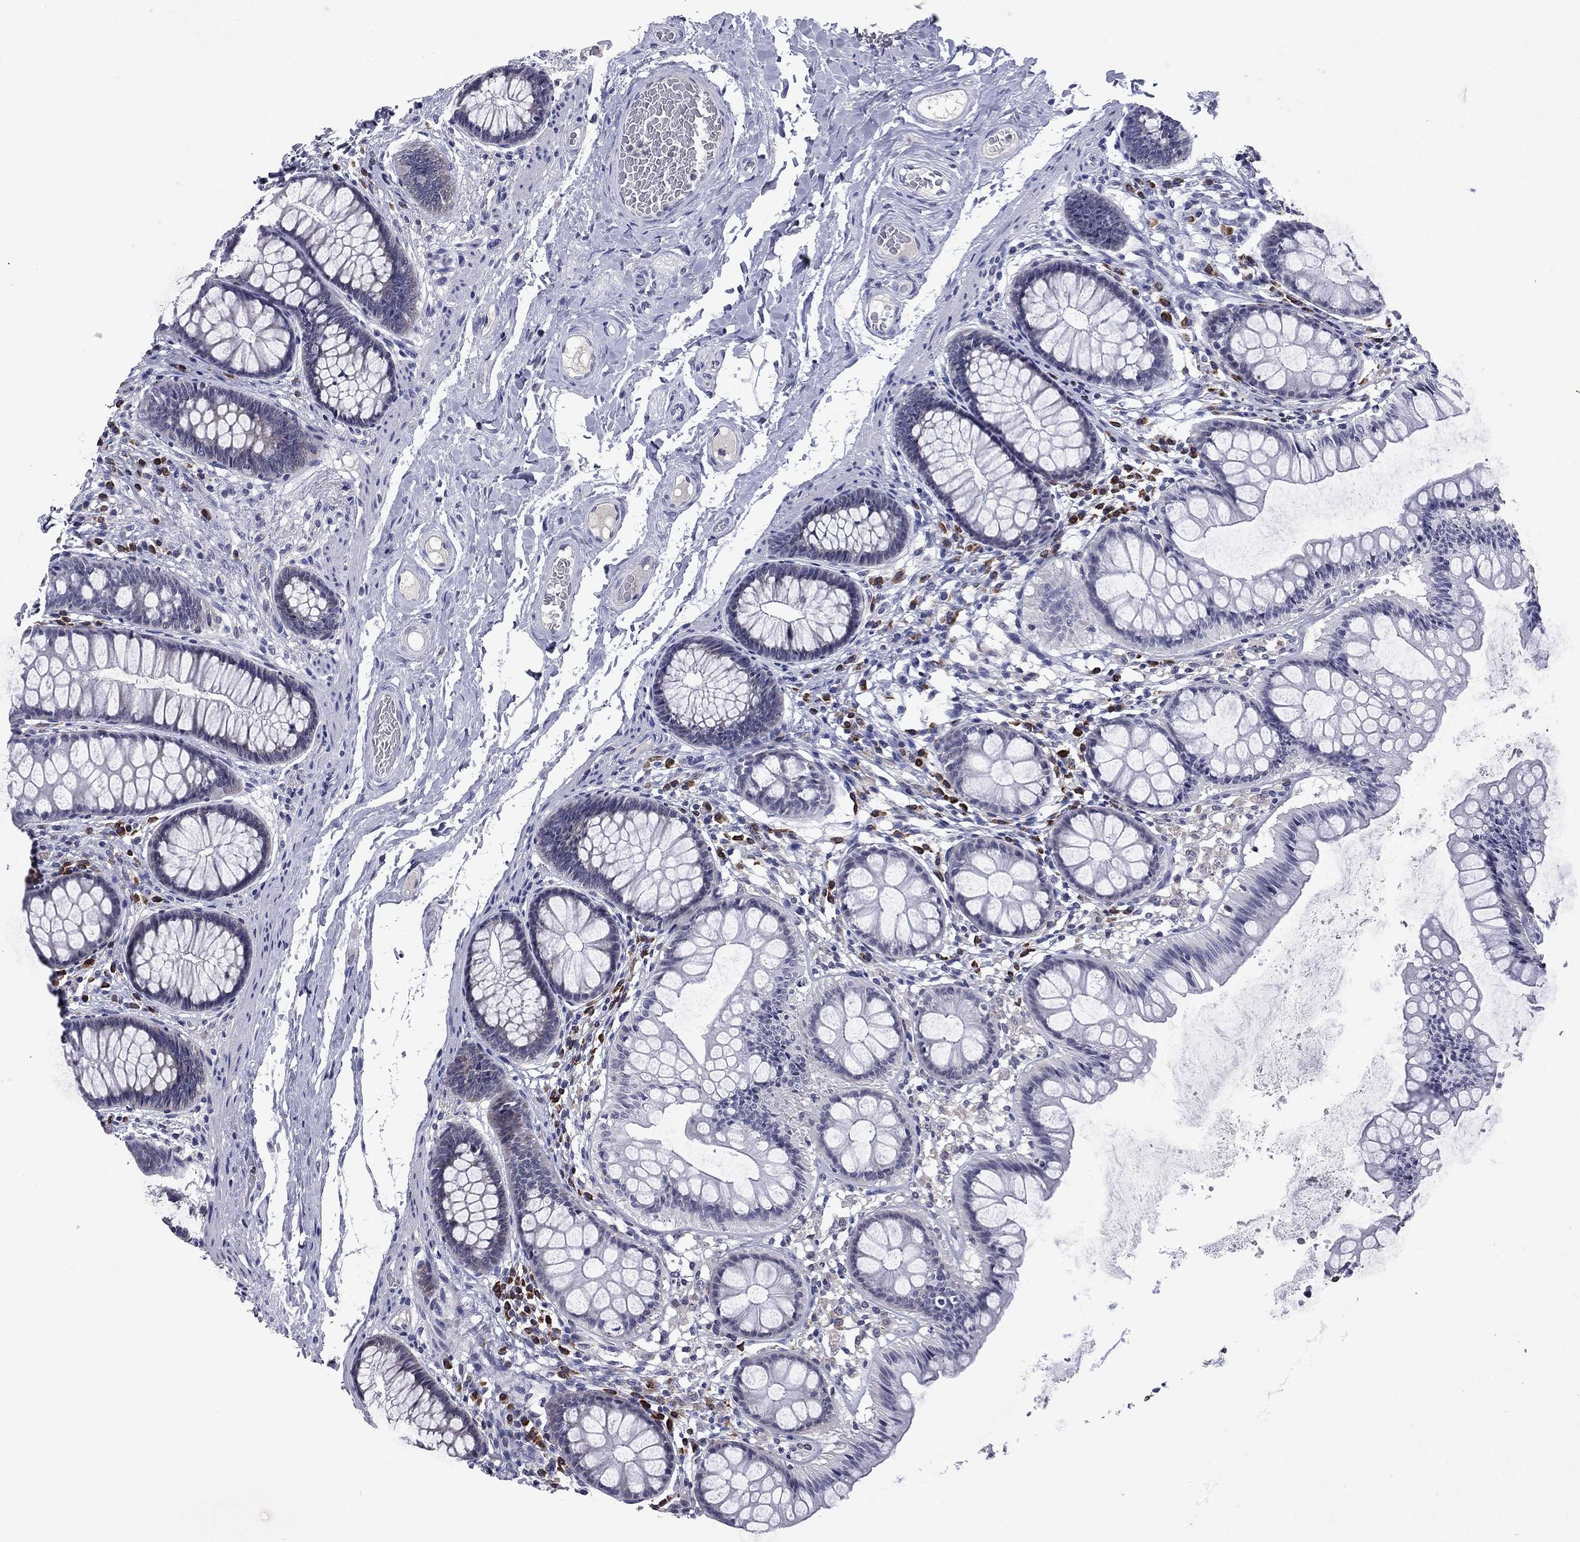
{"staining": {"intensity": "negative", "quantity": "none", "location": "none"}, "tissue": "colon", "cell_type": "Endothelial cells", "image_type": "normal", "snomed": [{"axis": "morphology", "description": "Normal tissue, NOS"}, {"axis": "topography", "description": "Colon"}], "caption": "A high-resolution histopathology image shows immunohistochemistry (IHC) staining of normal colon, which demonstrates no significant positivity in endothelial cells.", "gene": "ECM1", "patient": {"sex": "female", "age": 65}}